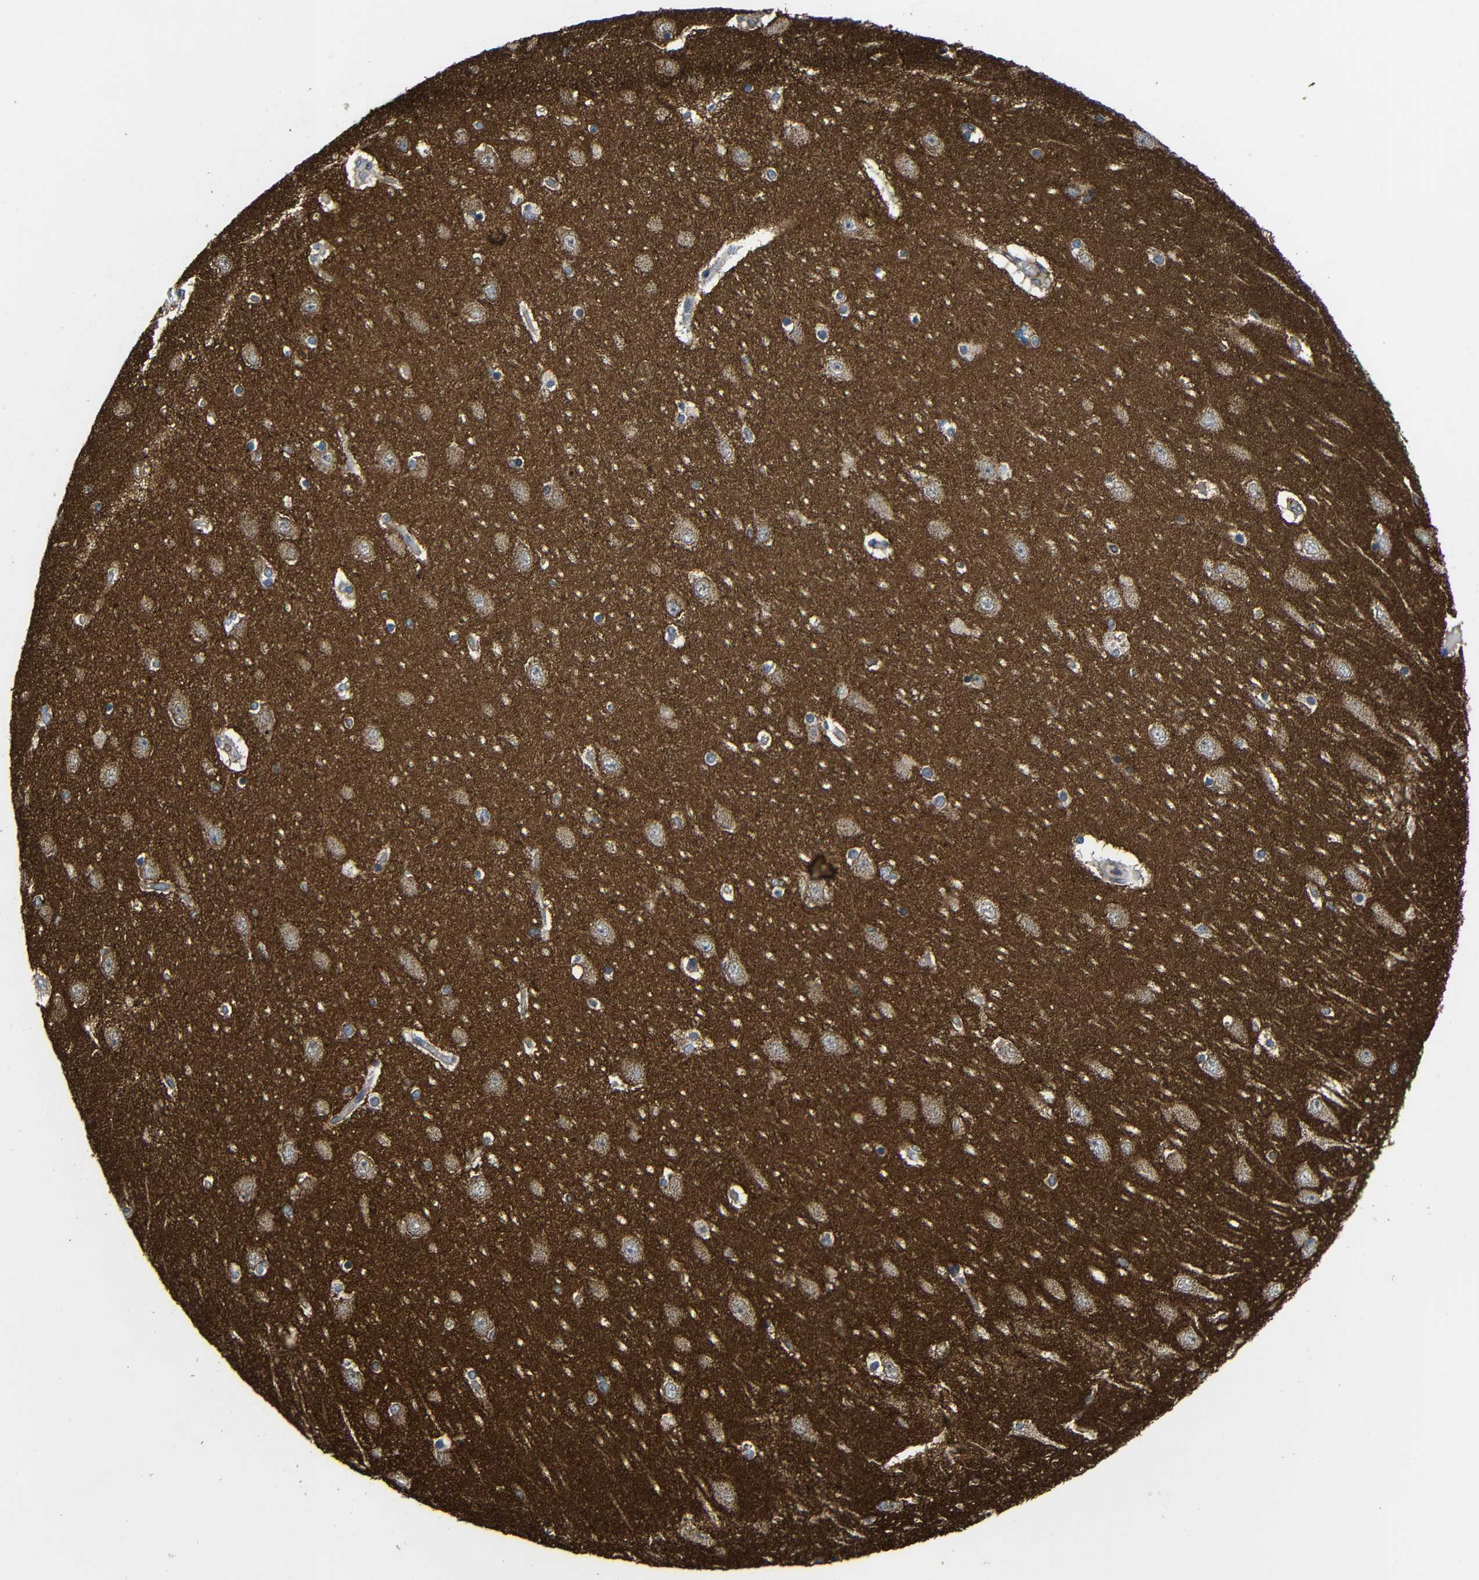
{"staining": {"intensity": "moderate", "quantity": ">75%", "location": "cytoplasmic/membranous"}, "tissue": "hippocampus", "cell_type": "Glial cells", "image_type": "normal", "snomed": [{"axis": "morphology", "description": "Normal tissue, NOS"}, {"axis": "topography", "description": "Hippocampus"}], "caption": "Protein analysis of normal hippocampus shows moderate cytoplasmic/membranous expression in approximately >75% of glial cells.", "gene": "C1GALT1", "patient": {"sex": "female", "age": 54}}